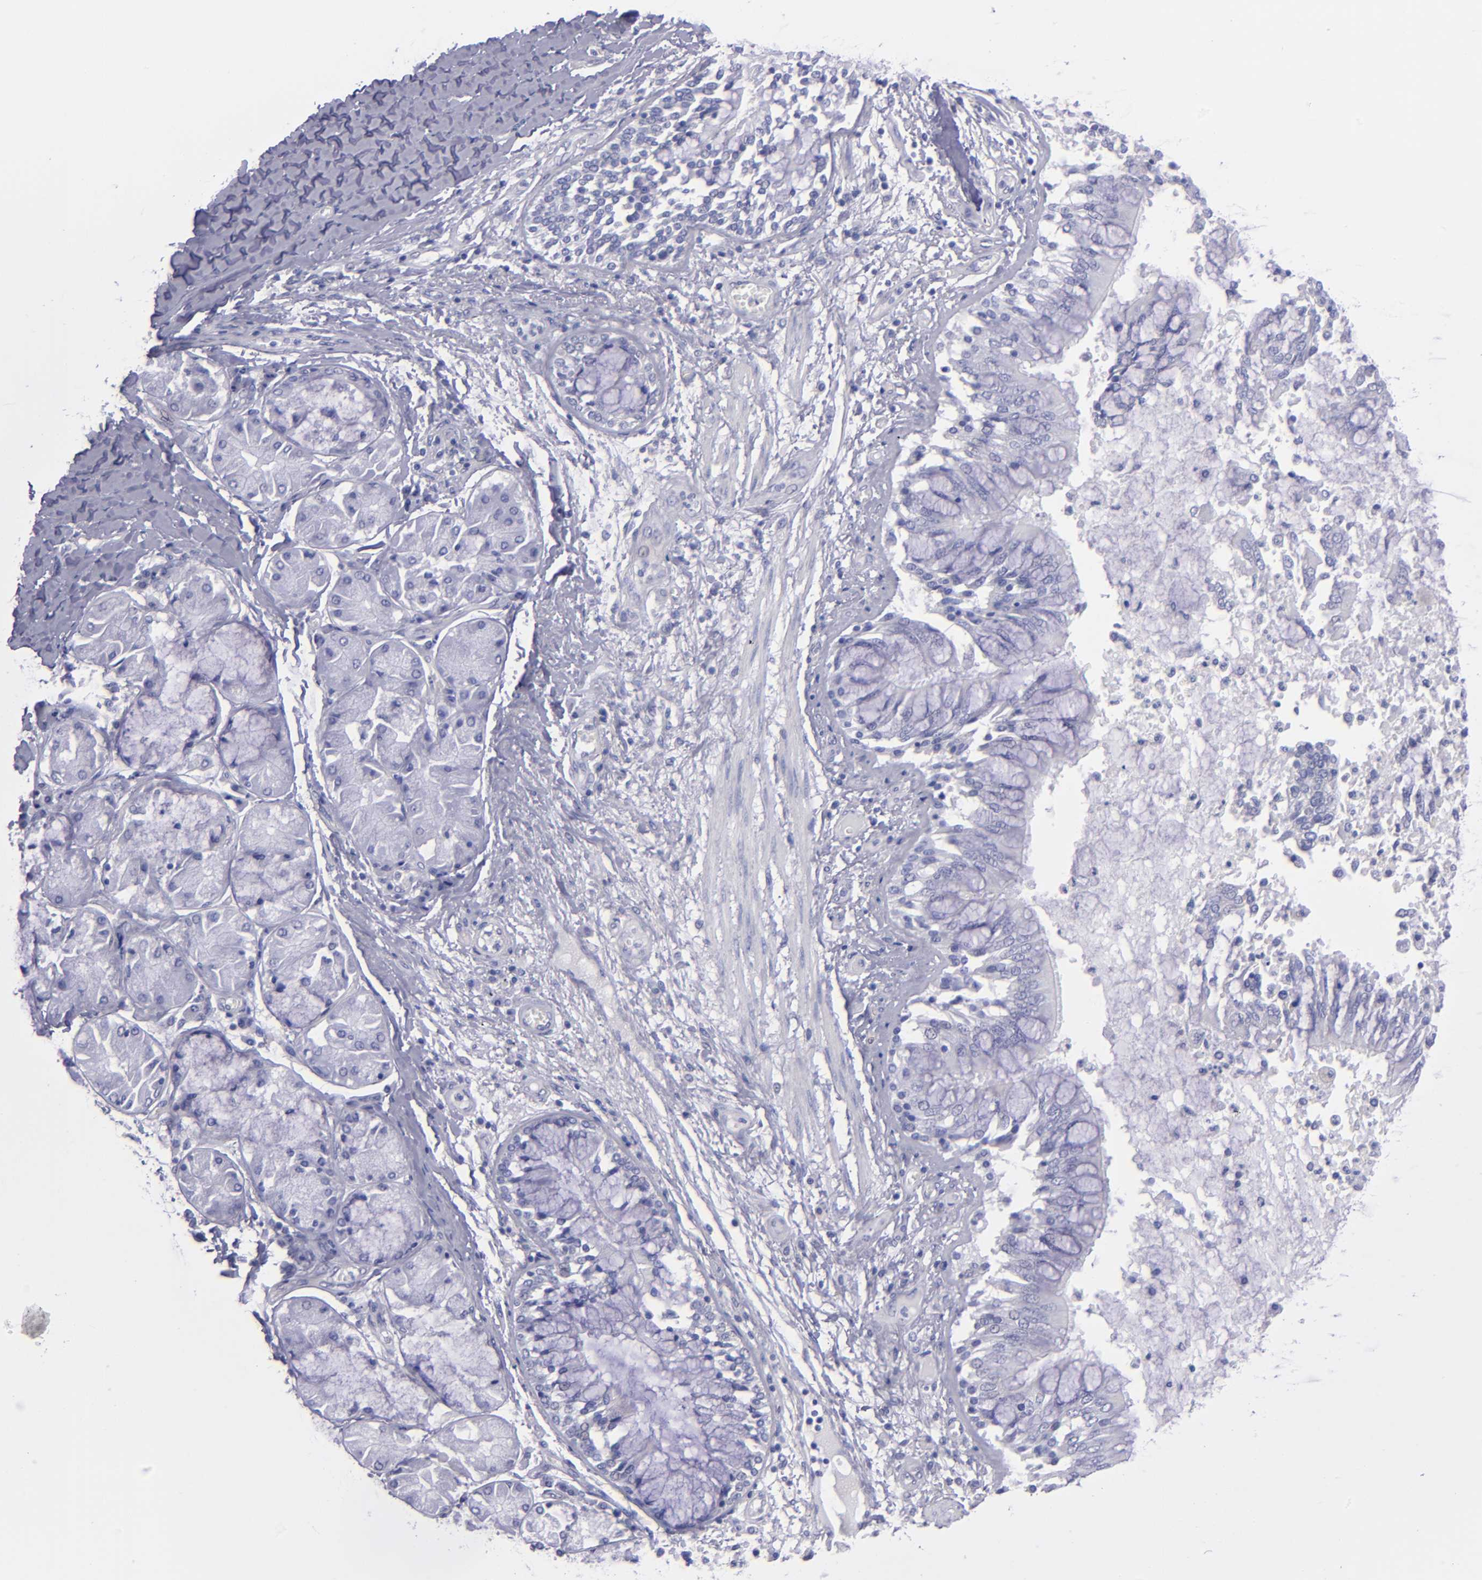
{"staining": {"intensity": "negative", "quantity": "none", "location": "none"}, "tissue": "bronchus", "cell_type": "Respiratory epithelial cells", "image_type": "normal", "snomed": [{"axis": "morphology", "description": "Normal tissue, NOS"}, {"axis": "topography", "description": "Cartilage tissue"}, {"axis": "topography", "description": "Bronchus"}, {"axis": "topography", "description": "Lung"}], "caption": "Bronchus stained for a protein using immunohistochemistry (IHC) demonstrates no expression respiratory epithelial cells.", "gene": "TG", "patient": {"sex": "female", "age": 49}}